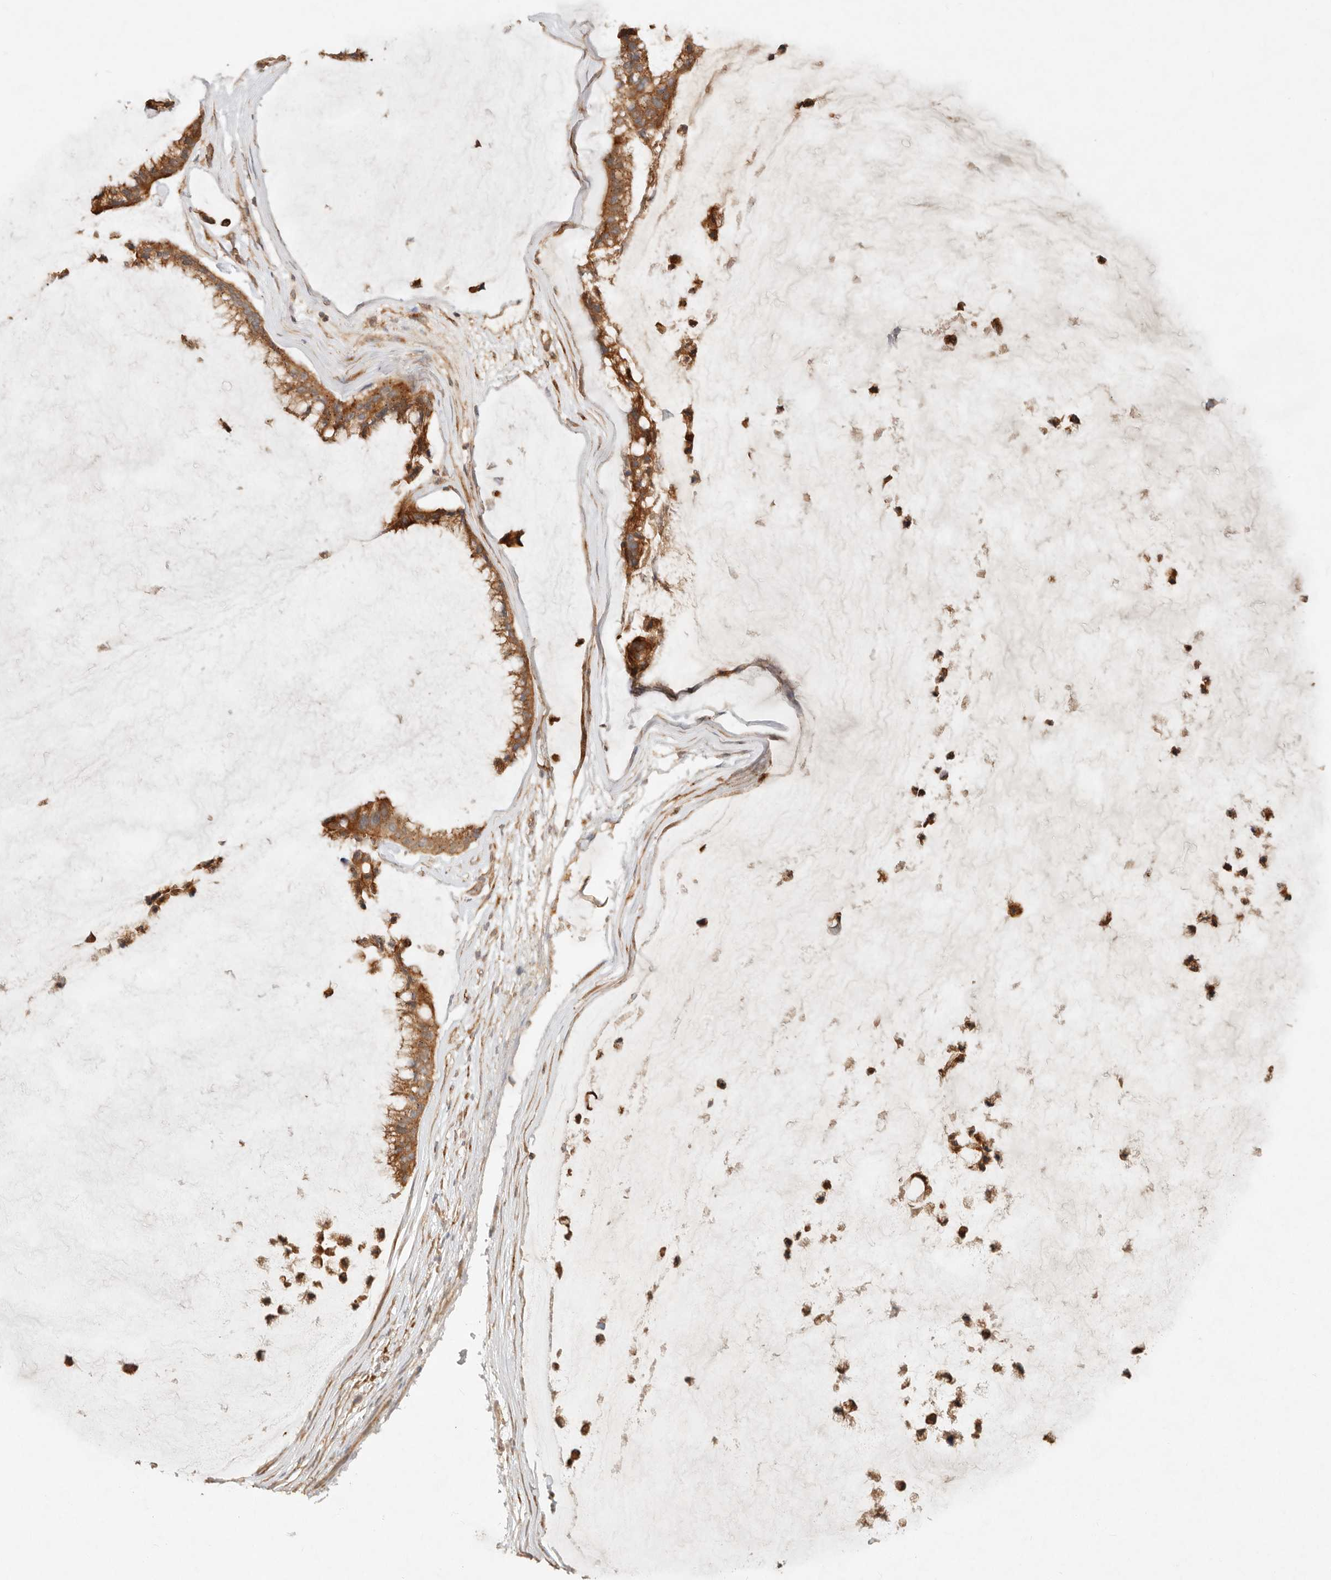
{"staining": {"intensity": "strong", "quantity": ">75%", "location": "cytoplasmic/membranous"}, "tissue": "ovarian cancer", "cell_type": "Tumor cells", "image_type": "cancer", "snomed": [{"axis": "morphology", "description": "Cystadenocarcinoma, mucinous, NOS"}, {"axis": "topography", "description": "Ovary"}], "caption": "Immunohistochemistry (IHC) of ovarian cancer (mucinous cystadenocarcinoma) demonstrates high levels of strong cytoplasmic/membranous staining in about >75% of tumor cells.", "gene": "HECTD3", "patient": {"sex": "female", "age": 39}}